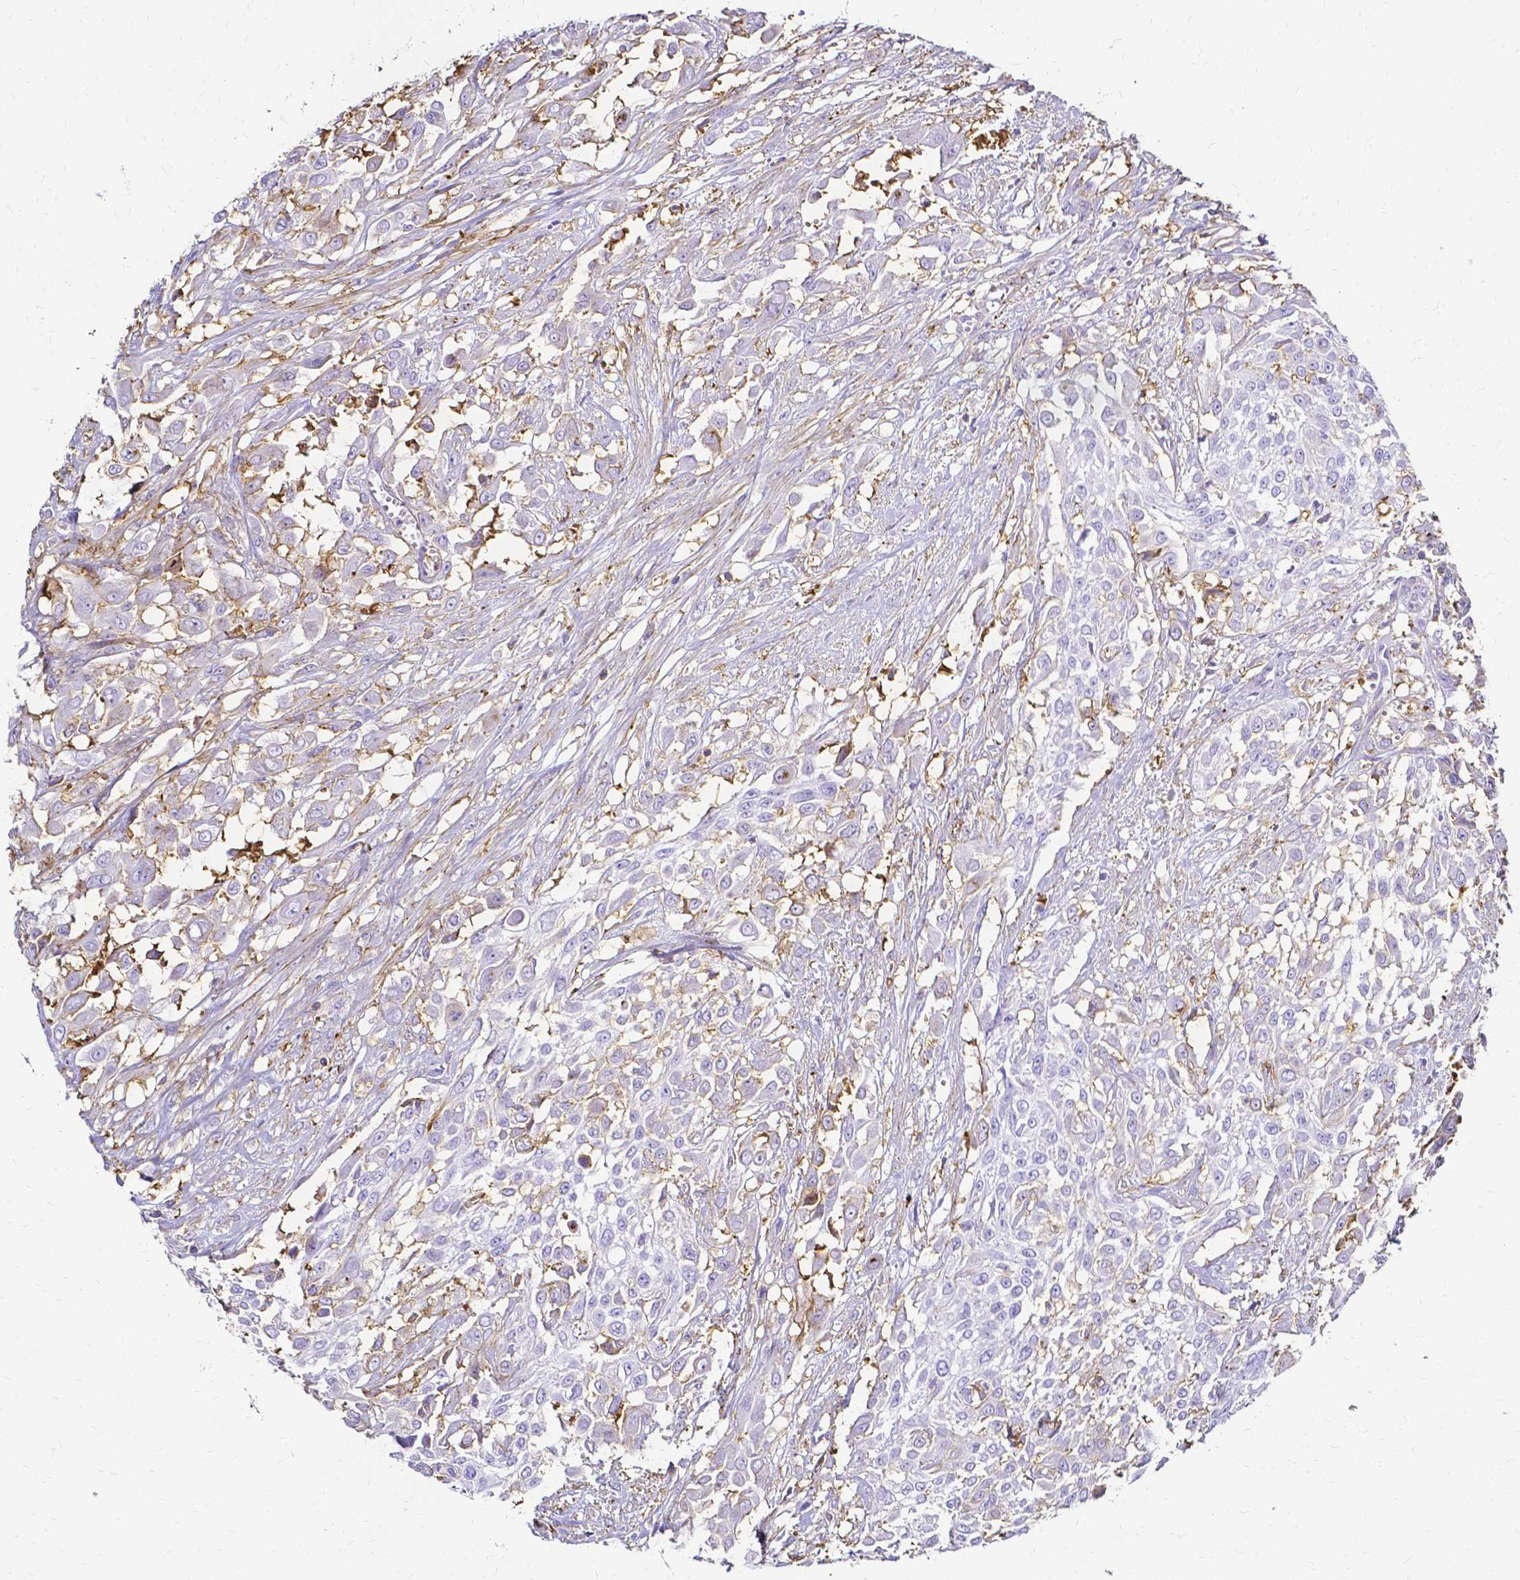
{"staining": {"intensity": "negative", "quantity": "none", "location": "none"}, "tissue": "urothelial cancer", "cell_type": "Tumor cells", "image_type": "cancer", "snomed": [{"axis": "morphology", "description": "Urothelial carcinoma, High grade"}, {"axis": "topography", "description": "Urinary bladder"}], "caption": "High-grade urothelial carcinoma was stained to show a protein in brown. There is no significant positivity in tumor cells. The staining was performed using DAB (3,3'-diaminobenzidine) to visualize the protein expression in brown, while the nuclei were stained in blue with hematoxylin (Magnification: 20x).", "gene": "HSPA12A", "patient": {"sex": "male", "age": 57}}